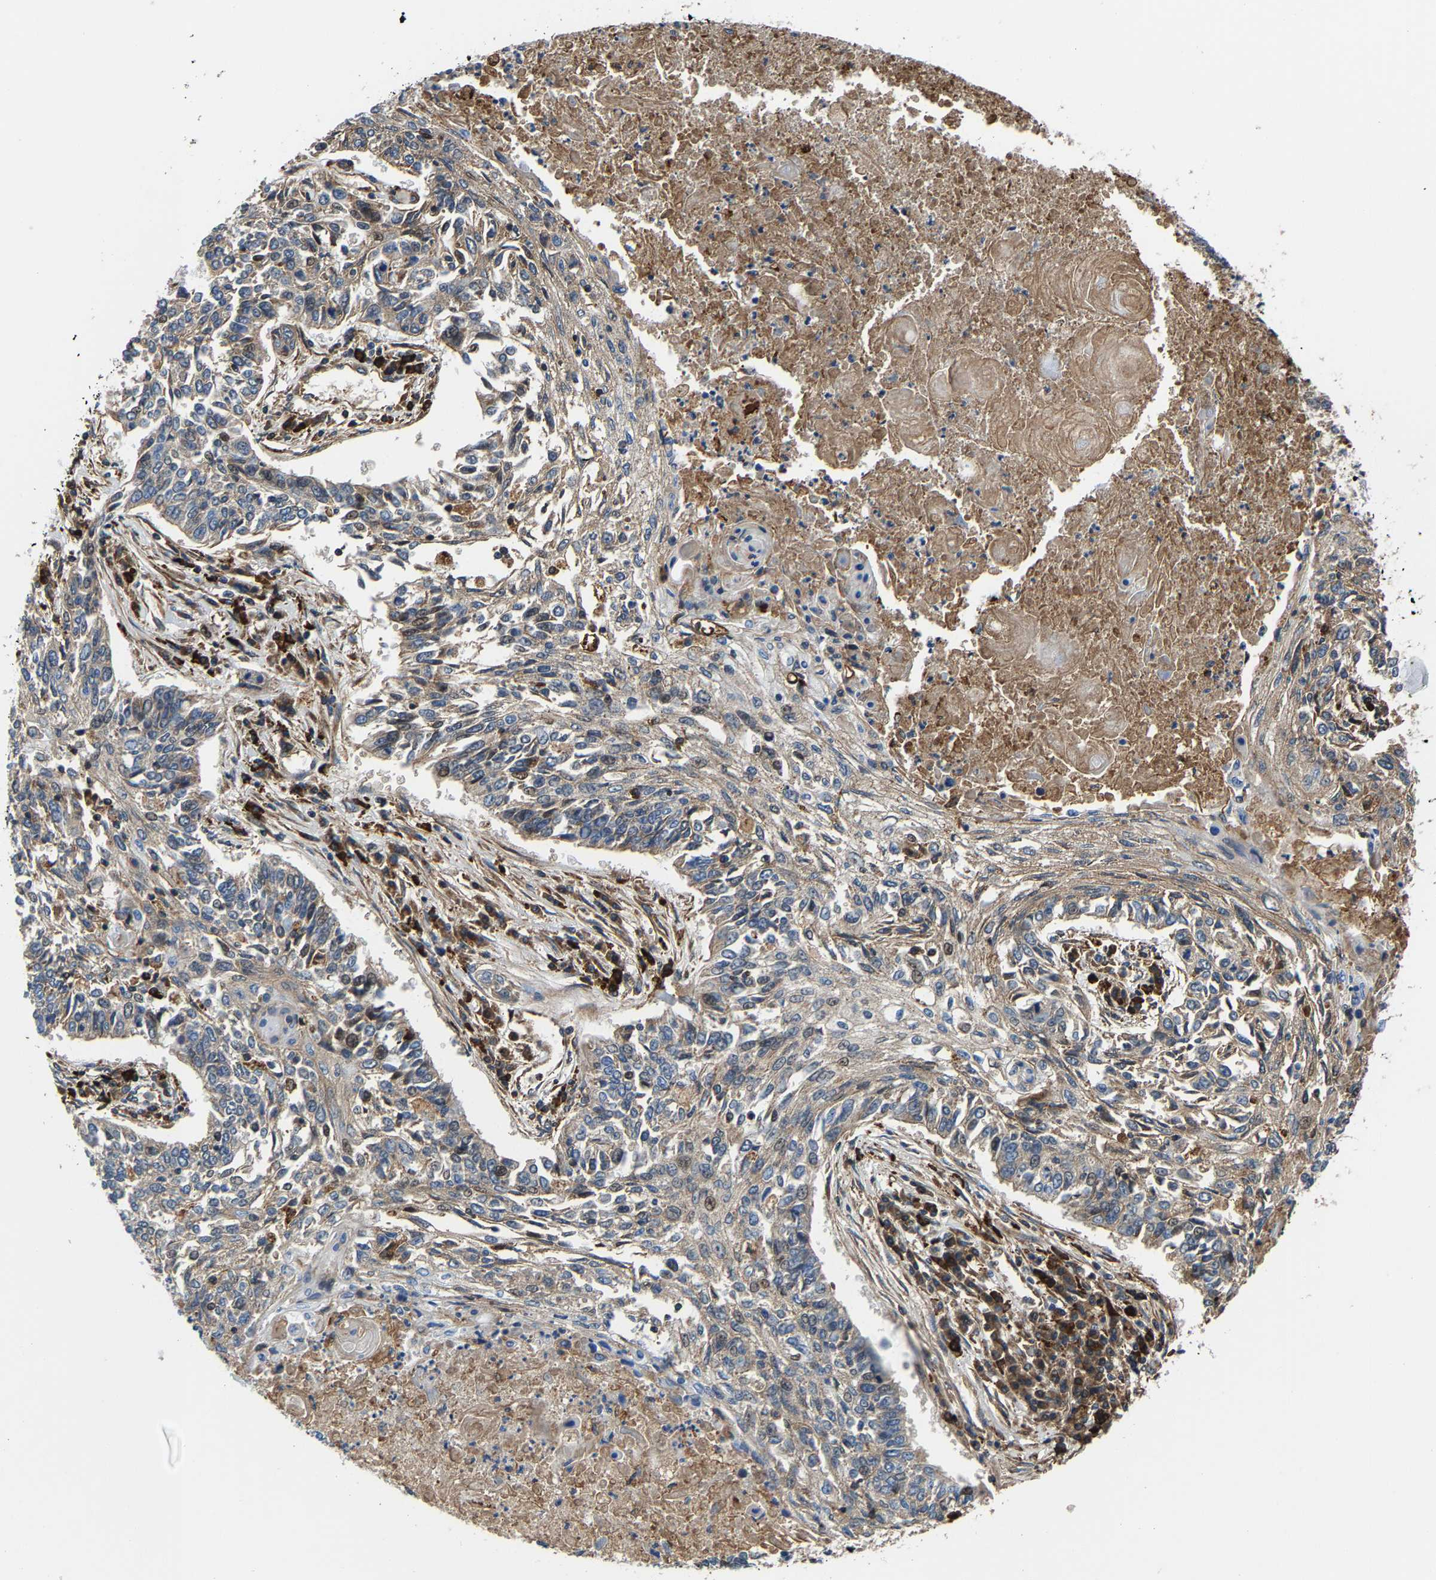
{"staining": {"intensity": "weak", "quantity": "25%-75%", "location": "cytoplasmic/membranous"}, "tissue": "lung cancer", "cell_type": "Tumor cells", "image_type": "cancer", "snomed": [{"axis": "morphology", "description": "Normal tissue, NOS"}, {"axis": "morphology", "description": "Squamous cell carcinoma, NOS"}, {"axis": "topography", "description": "Cartilage tissue"}, {"axis": "topography", "description": "Bronchus"}, {"axis": "topography", "description": "Lung"}], "caption": "DAB immunohistochemical staining of lung cancer demonstrates weak cytoplasmic/membranous protein expression in approximately 25%-75% of tumor cells. (Brightfield microscopy of DAB IHC at high magnification).", "gene": "DPP7", "patient": {"sex": "female", "age": 49}}